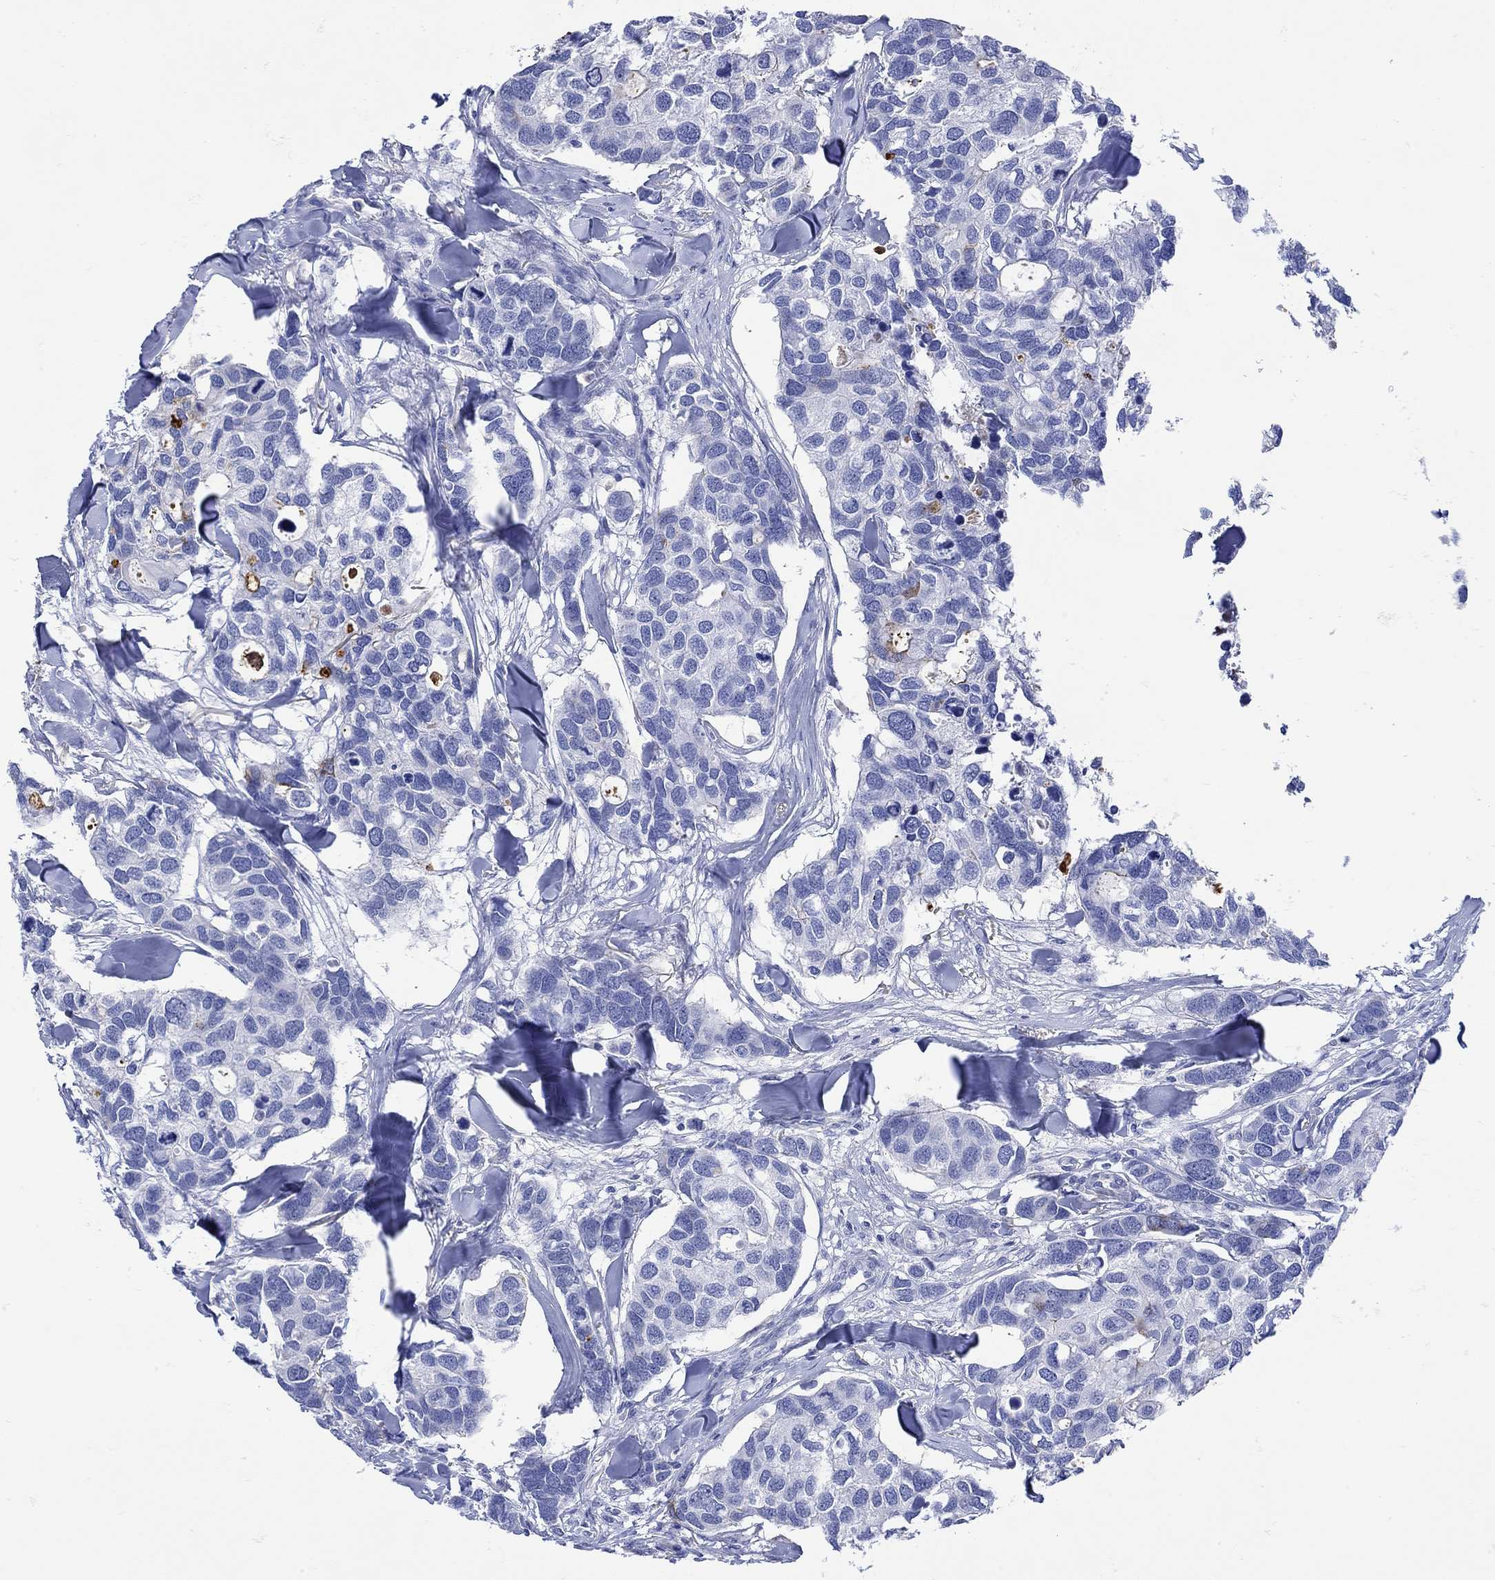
{"staining": {"intensity": "strong", "quantity": "<25%", "location": "cytoplasmic/membranous"}, "tissue": "breast cancer", "cell_type": "Tumor cells", "image_type": "cancer", "snomed": [{"axis": "morphology", "description": "Duct carcinoma"}, {"axis": "topography", "description": "Breast"}], "caption": "About <25% of tumor cells in breast cancer (invasive ductal carcinoma) show strong cytoplasmic/membranous protein expression as visualized by brown immunohistochemical staining.", "gene": "ANKMY1", "patient": {"sex": "female", "age": 83}}